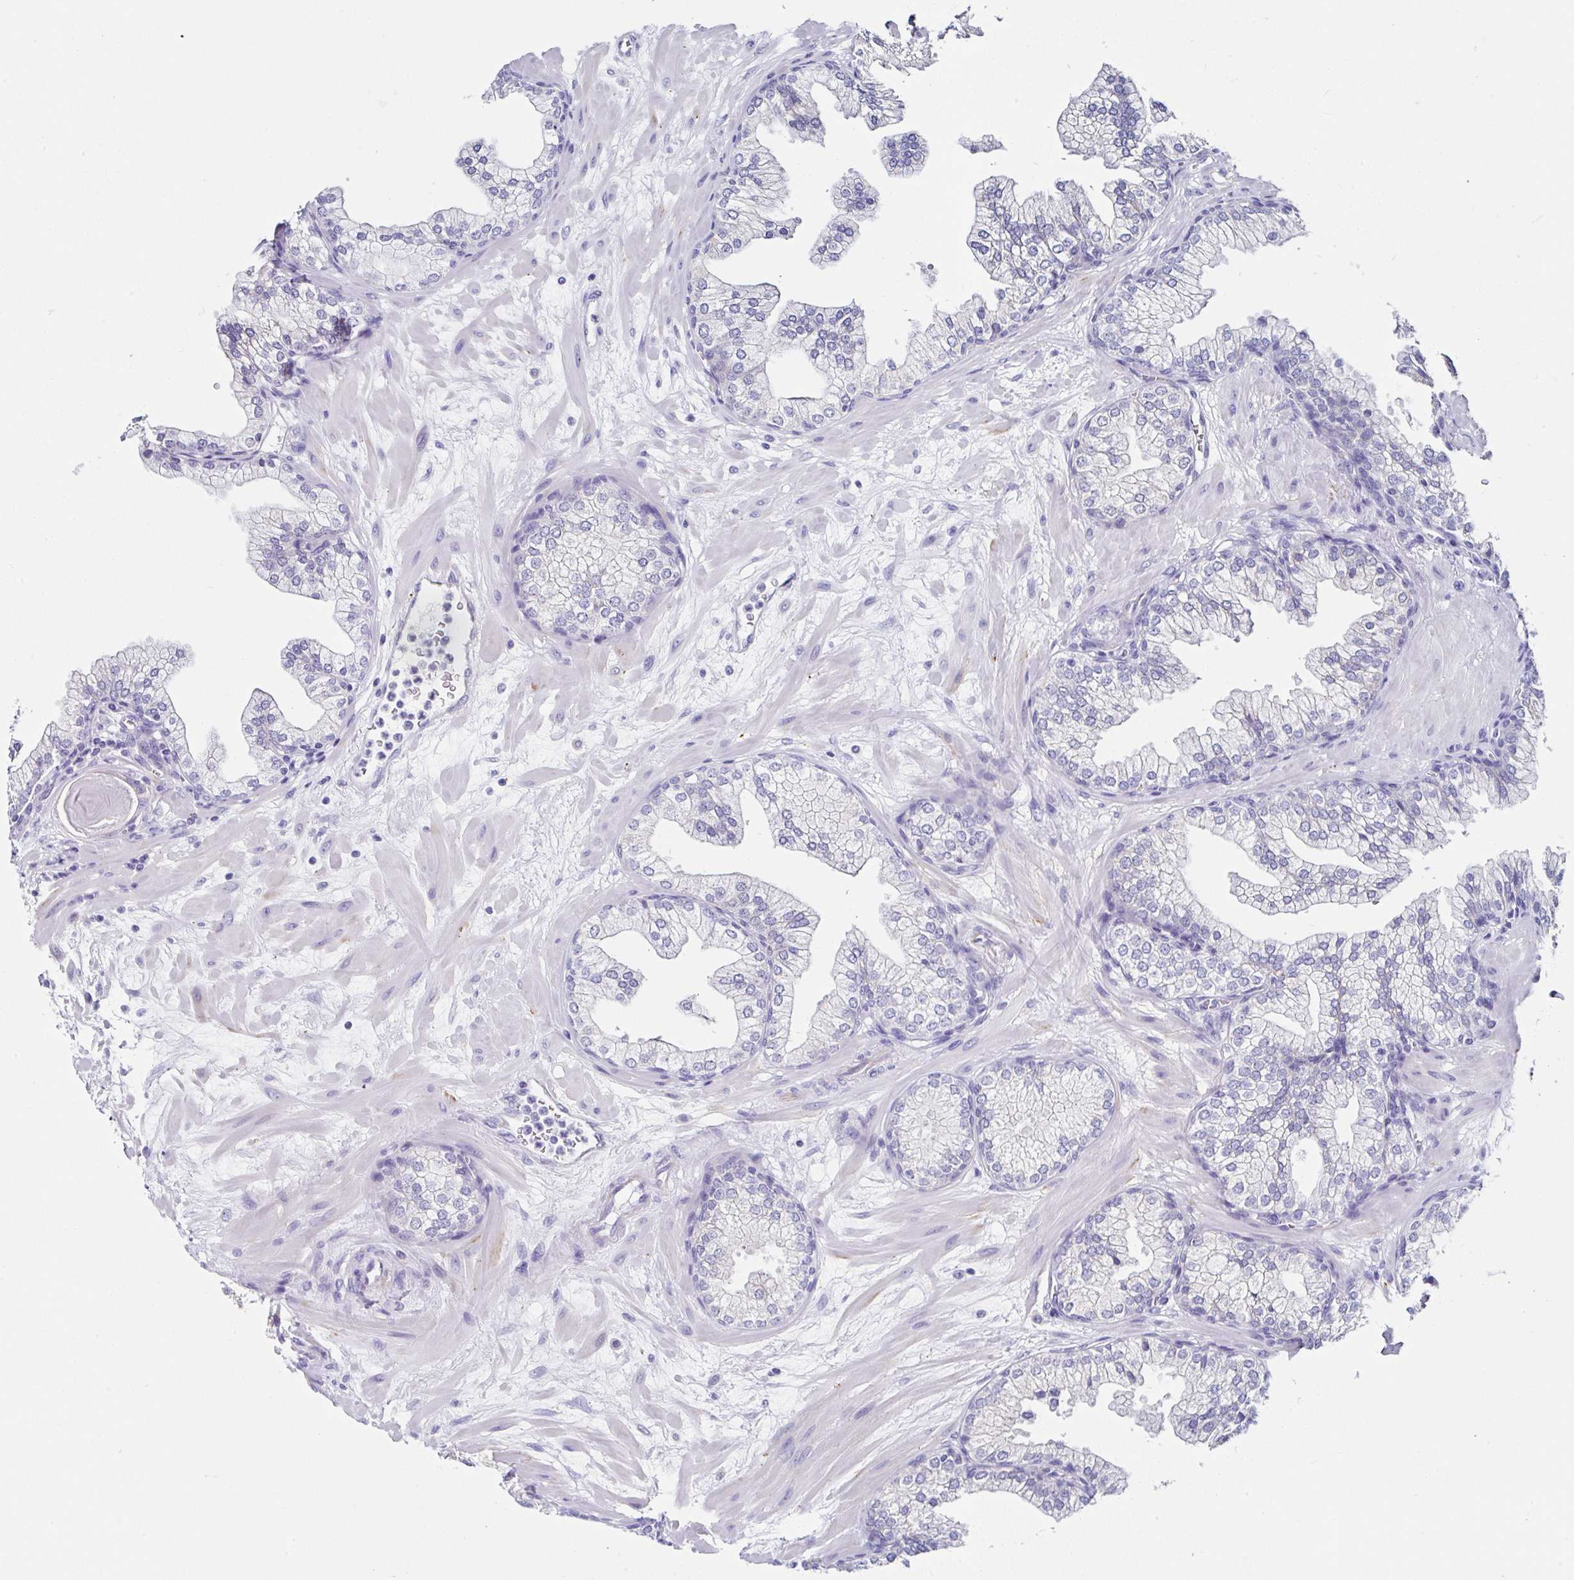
{"staining": {"intensity": "negative", "quantity": "none", "location": "none"}, "tissue": "prostate", "cell_type": "Glandular cells", "image_type": "normal", "snomed": [{"axis": "morphology", "description": "Normal tissue, NOS"}, {"axis": "topography", "description": "Prostate"}, {"axis": "topography", "description": "Peripheral nerve tissue"}], "caption": "Prostate was stained to show a protein in brown. There is no significant expression in glandular cells. Brightfield microscopy of IHC stained with DAB (3,3'-diaminobenzidine) (brown) and hematoxylin (blue), captured at high magnification.", "gene": "TMPRSS11E", "patient": {"sex": "male", "age": 61}}